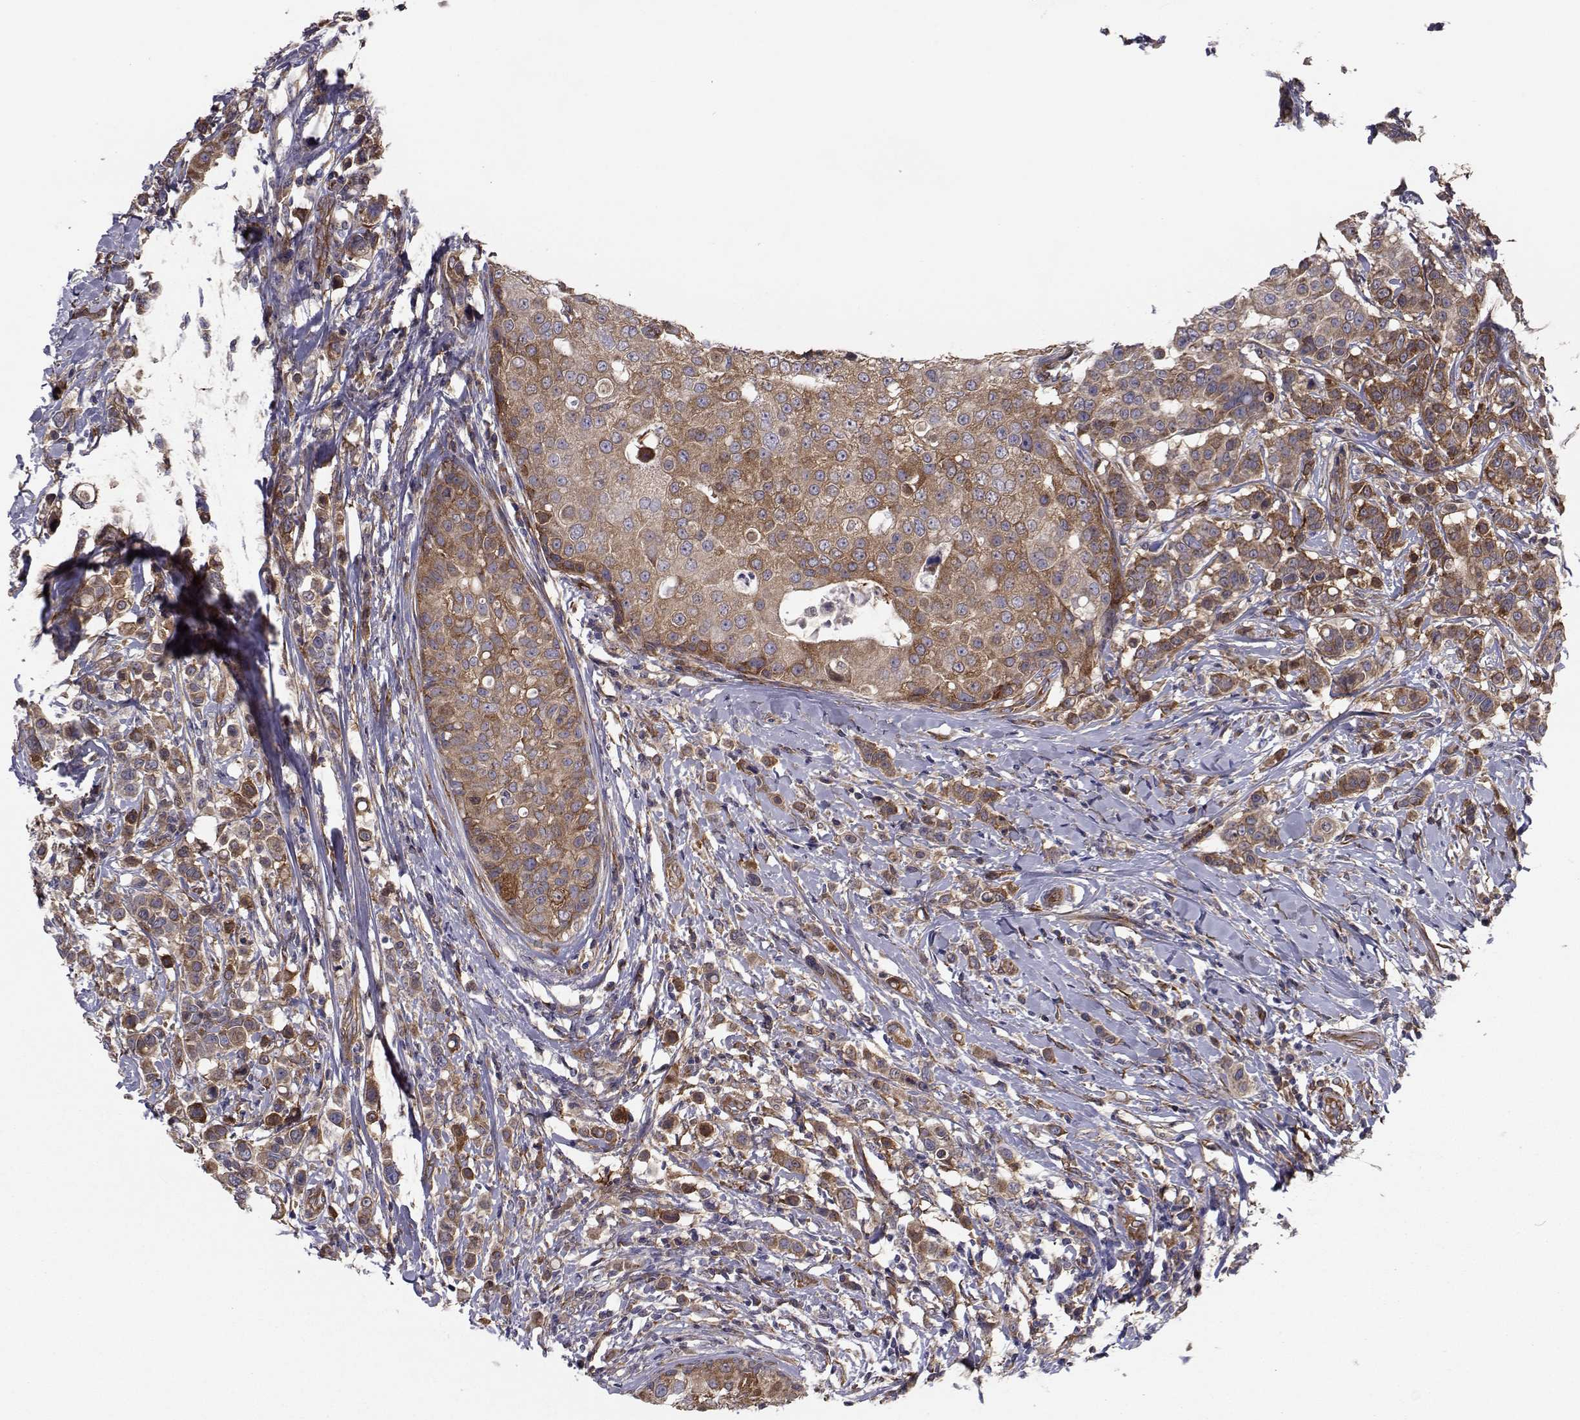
{"staining": {"intensity": "moderate", "quantity": ">75%", "location": "cytoplasmic/membranous"}, "tissue": "breast cancer", "cell_type": "Tumor cells", "image_type": "cancer", "snomed": [{"axis": "morphology", "description": "Duct carcinoma"}, {"axis": "topography", "description": "Breast"}], "caption": "An image showing moderate cytoplasmic/membranous expression in approximately >75% of tumor cells in breast cancer, as visualized by brown immunohistochemical staining.", "gene": "TRIP10", "patient": {"sex": "female", "age": 27}}